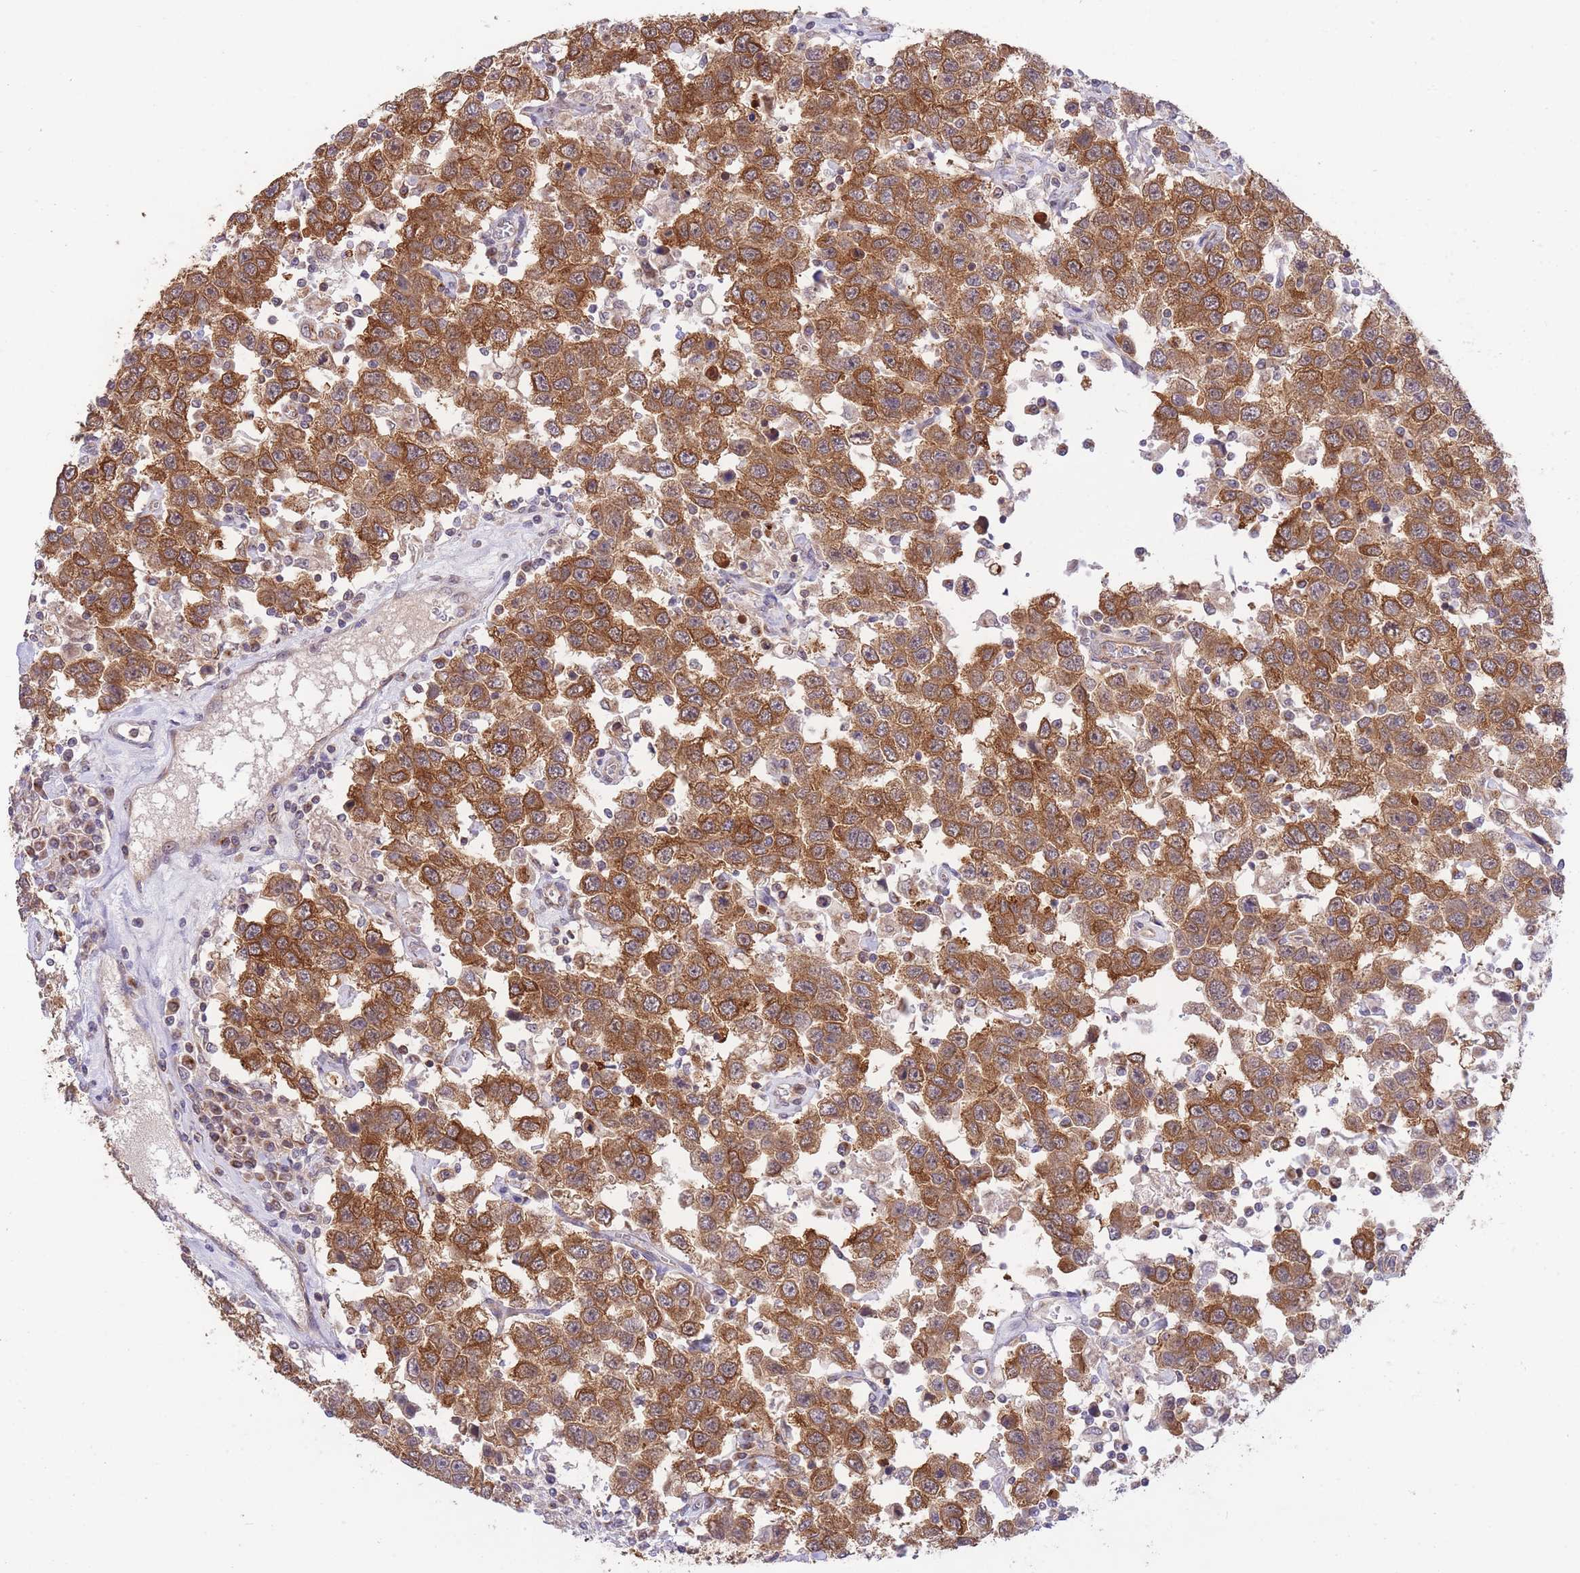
{"staining": {"intensity": "strong", "quantity": ">75%", "location": "cytoplasmic/membranous,nuclear"}, "tissue": "testis cancer", "cell_type": "Tumor cells", "image_type": "cancer", "snomed": [{"axis": "morphology", "description": "Seminoma, NOS"}, {"axis": "topography", "description": "Testis"}], "caption": "Protein staining shows strong cytoplasmic/membranous and nuclear expression in about >75% of tumor cells in testis cancer.", "gene": "EXOSC8", "patient": {"sex": "male", "age": 41}}